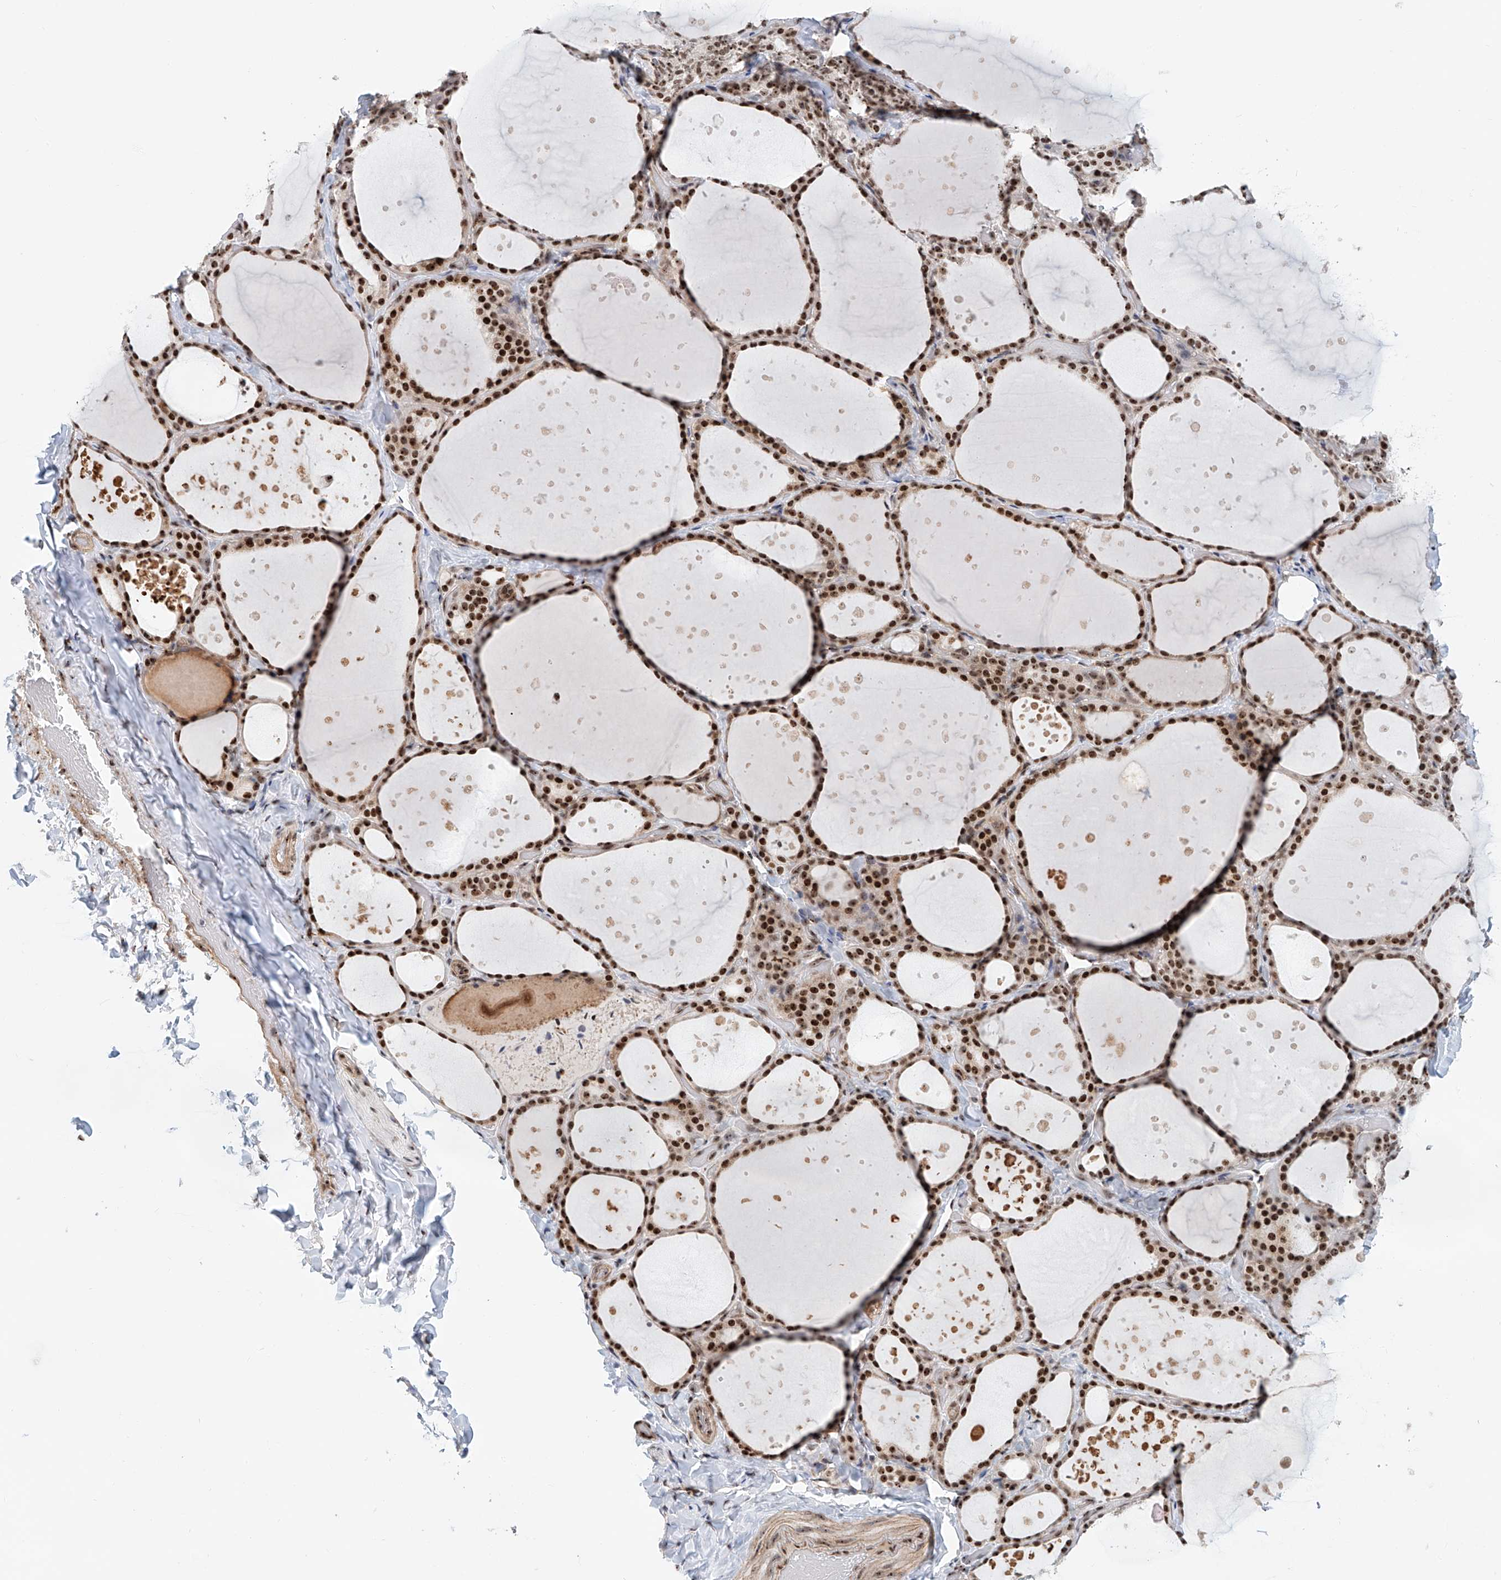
{"staining": {"intensity": "strong", "quantity": ">75%", "location": "nuclear"}, "tissue": "thyroid gland", "cell_type": "Glandular cells", "image_type": "normal", "snomed": [{"axis": "morphology", "description": "Normal tissue, NOS"}, {"axis": "topography", "description": "Thyroid gland"}], "caption": "Protein expression by immunohistochemistry (IHC) shows strong nuclear staining in approximately >75% of glandular cells in unremarkable thyroid gland.", "gene": "PRUNE2", "patient": {"sex": "female", "age": 44}}